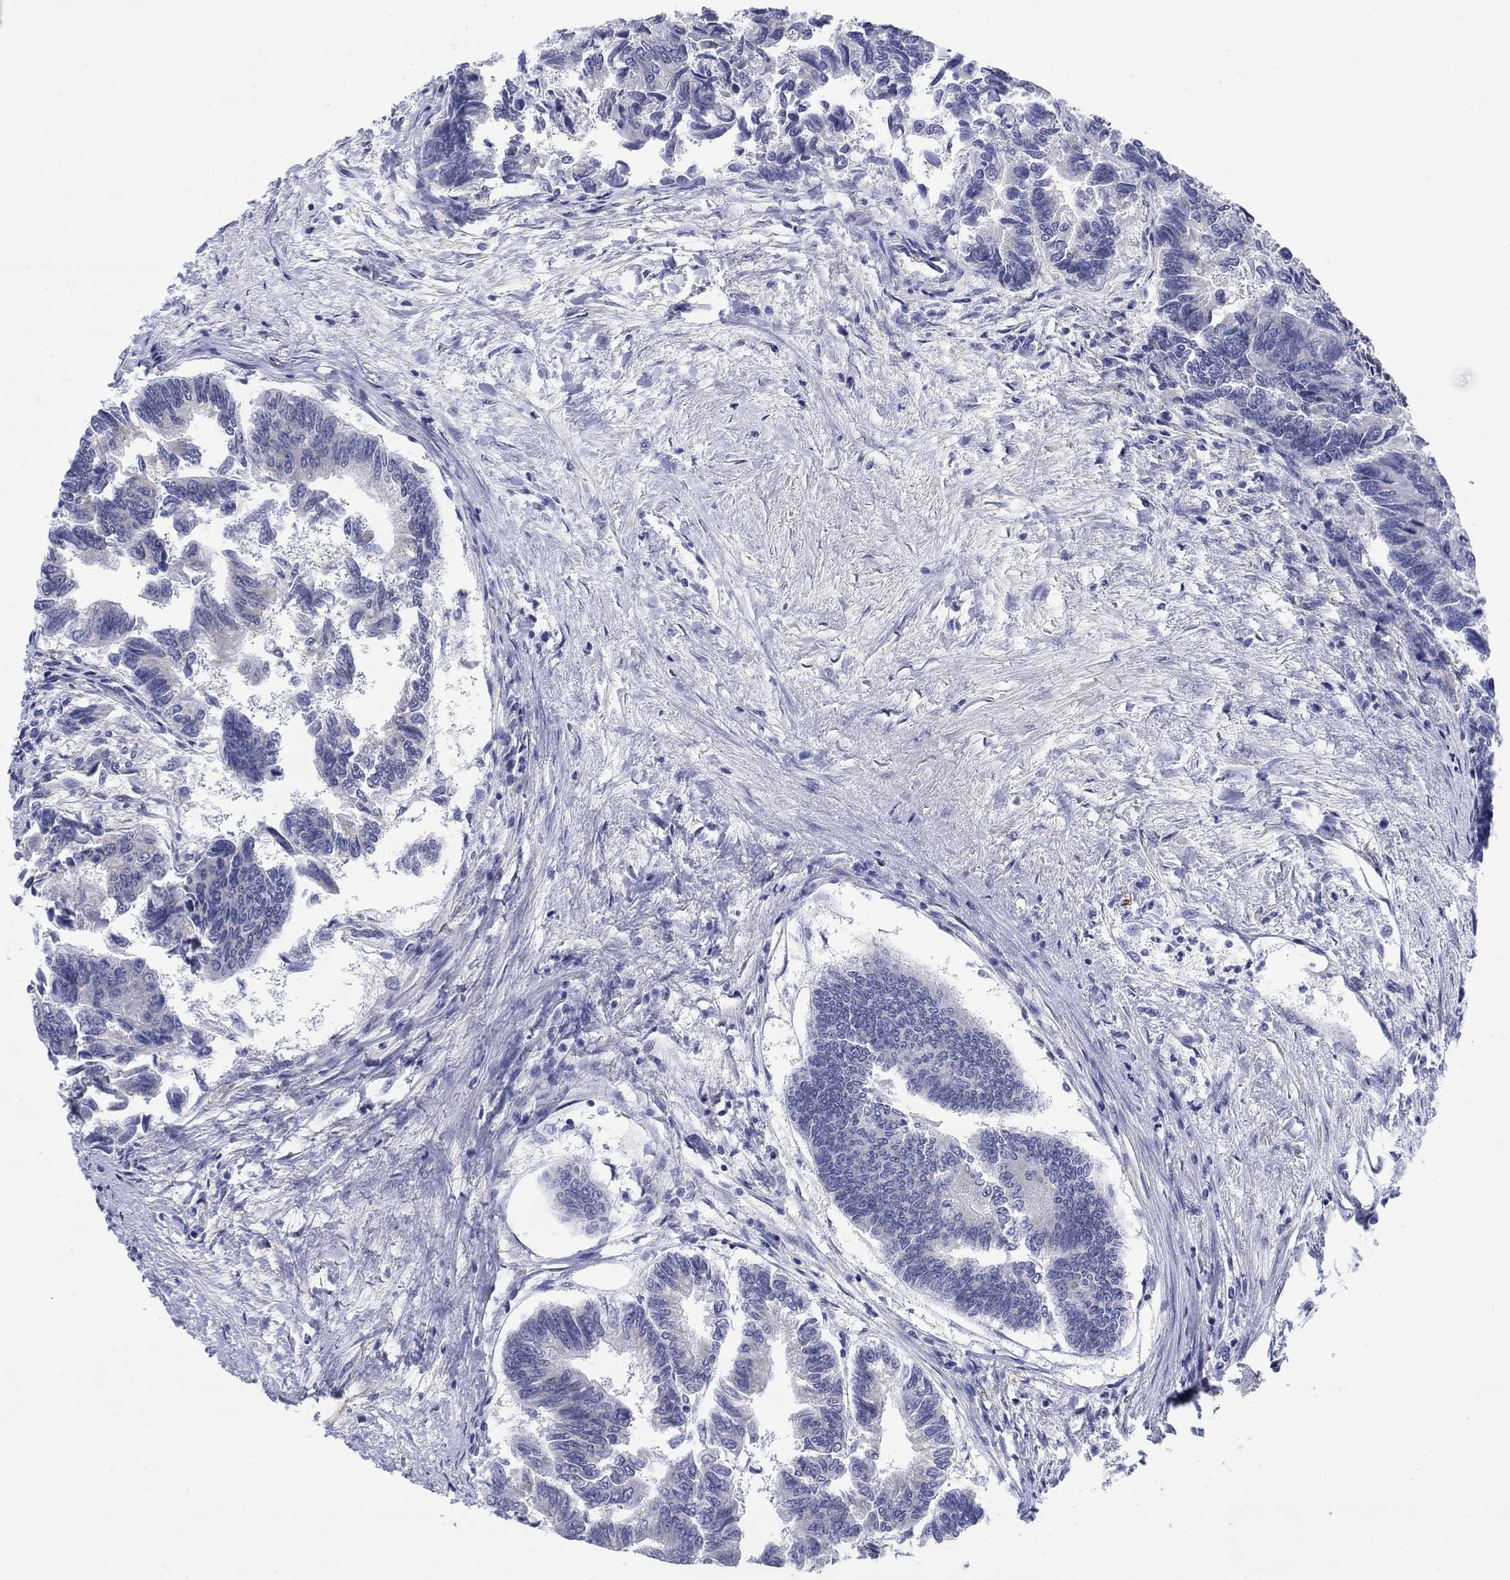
{"staining": {"intensity": "negative", "quantity": "none", "location": "none"}, "tissue": "colorectal cancer", "cell_type": "Tumor cells", "image_type": "cancer", "snomed": [{"axis": "morphology", "description": "Adenocarcinoma, NOS"}, {"axis": "topography", "description": "Colon"}], "caption": "High magnification brightfield microscopy of colorectal cancer (adenocarcinoma) stained with DAB (brown) and counterstained with hematoxylin (blue): tumor cells show no significant staining.", "gene": "MYO3A", "patient": {"sex": "female", "age": 65}}